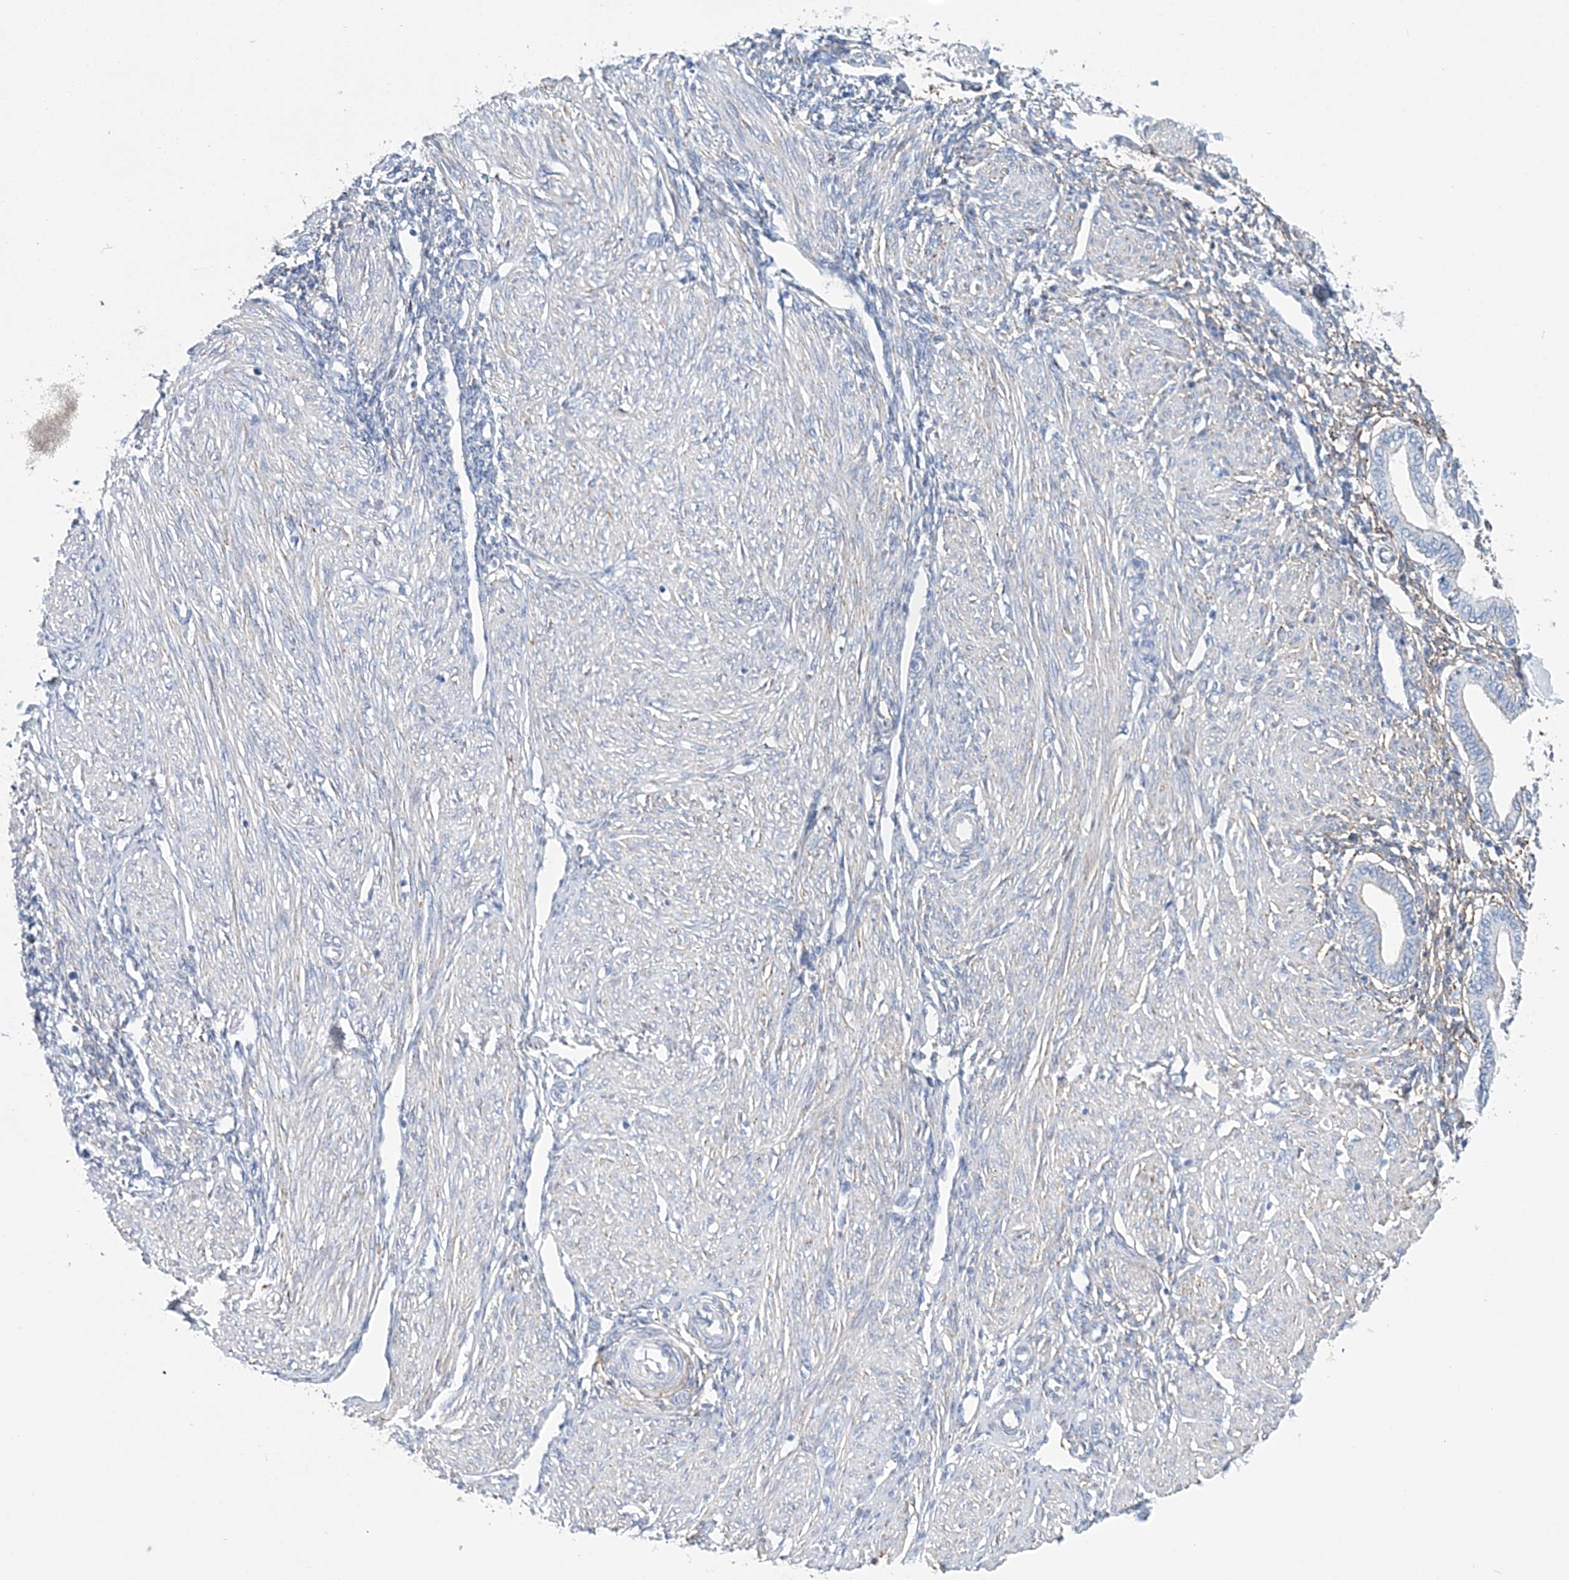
{"staining": {"intensity": "negative", "quantity": "none", "location": "none"}, "tissue": "endometrium", "cell_type": "Cells in endometrial stroma", "image_type": "normal", "snomed": [{"axis": "morphology", "description": "Normal tissue, NOS"}, {"axis": "topography", "description": "Endometrium"}], "caption": "Immunohistochemistry (IHC) micrograph of normal endometrium stained for a protein (brown), which shows no expression in cells in endometrial stroma.", "gene": "NKX6", "patient": {"sex": "female", "age": 53}}